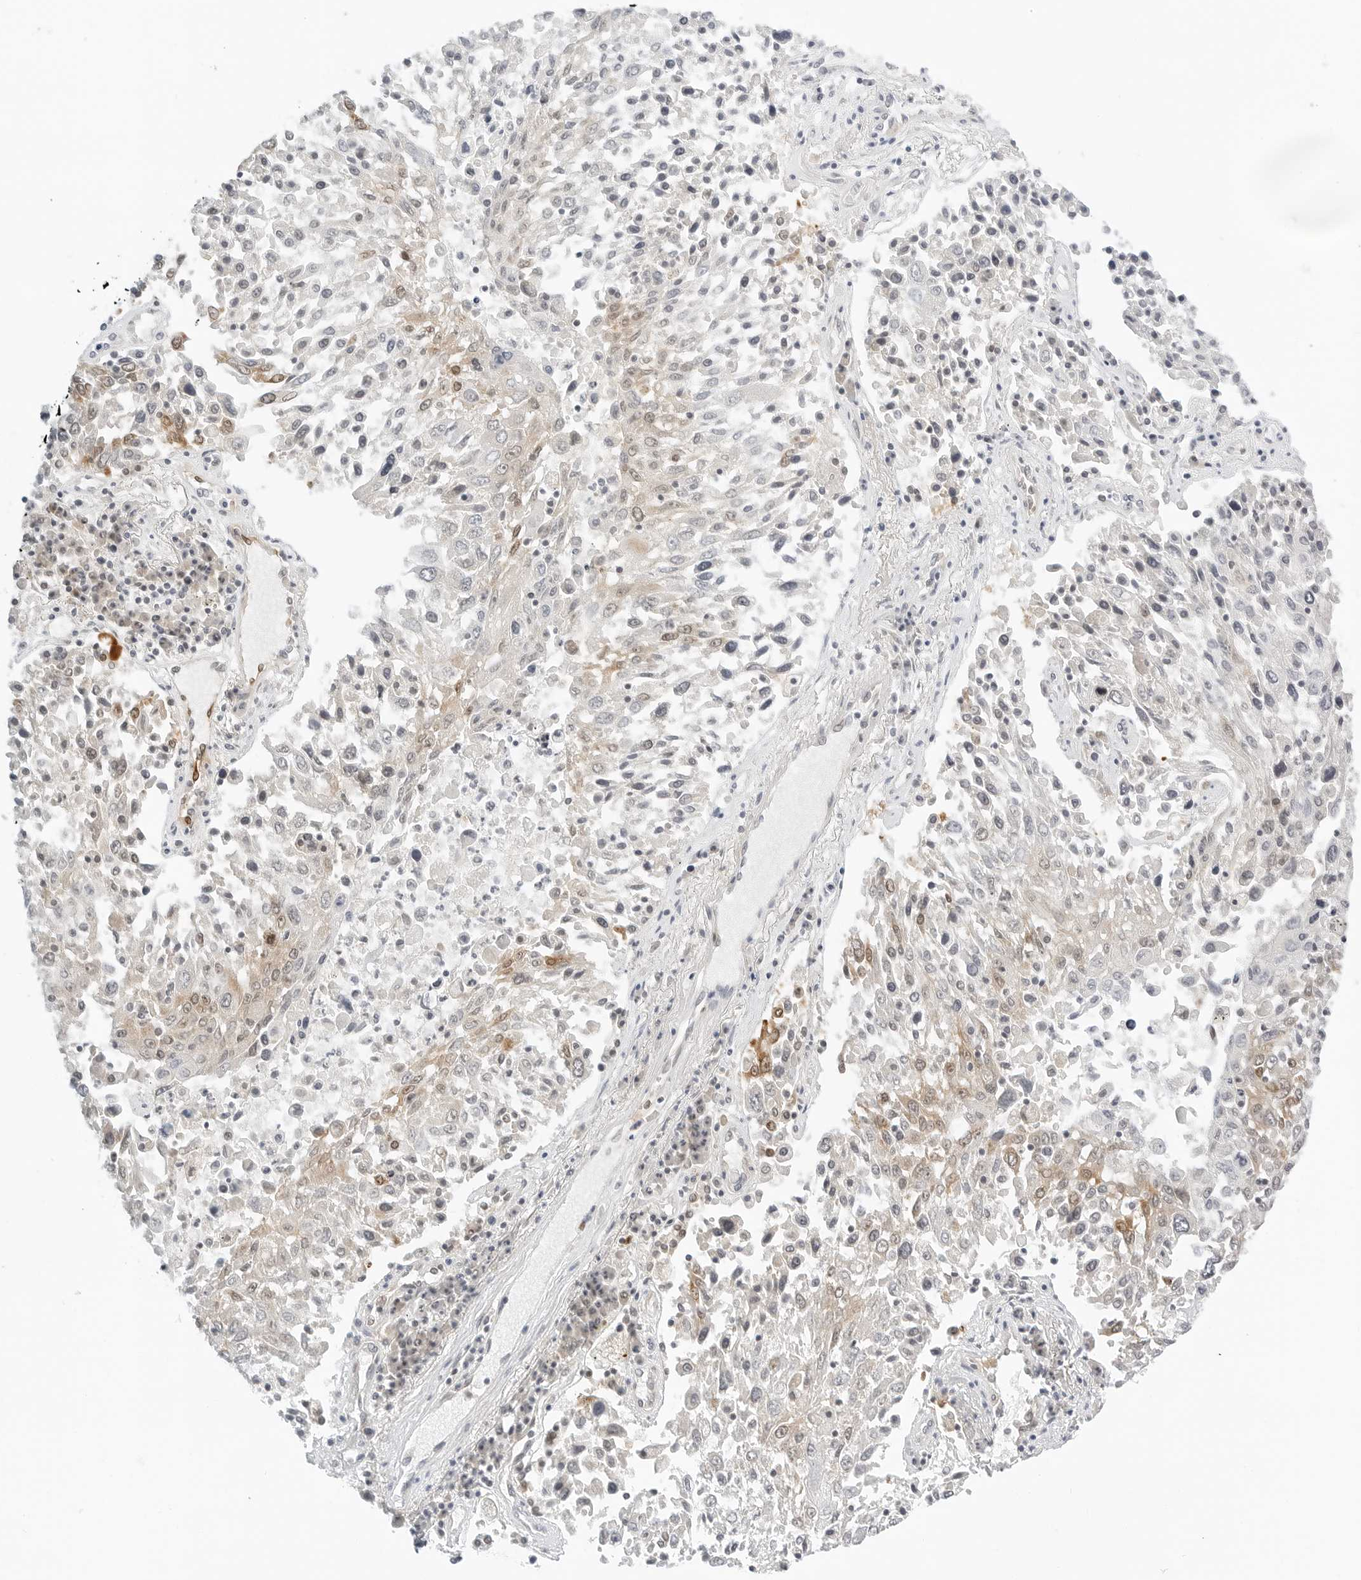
{"staining": {"intensity": "weak", "quantity": "25%-75%", "location": "cytoplasmic/membranous"}, "tissue": "lung cancer", "cell_type": "Tumor cells", "image_type": "cancer", "snomed": [{"axis": "morphology", "description": "Squamous cell carcinoma, NOS"}, {"axis": "topography", "description": "Lung"}], "caption": "A histopathology image of human squamous cell carcinoma (lung) stained for a protein shows weak cytoplasmic/membranous brown staining in tumor cells.", "gene": "NEO1", "patient": {"sex": "male", "age": 65}}